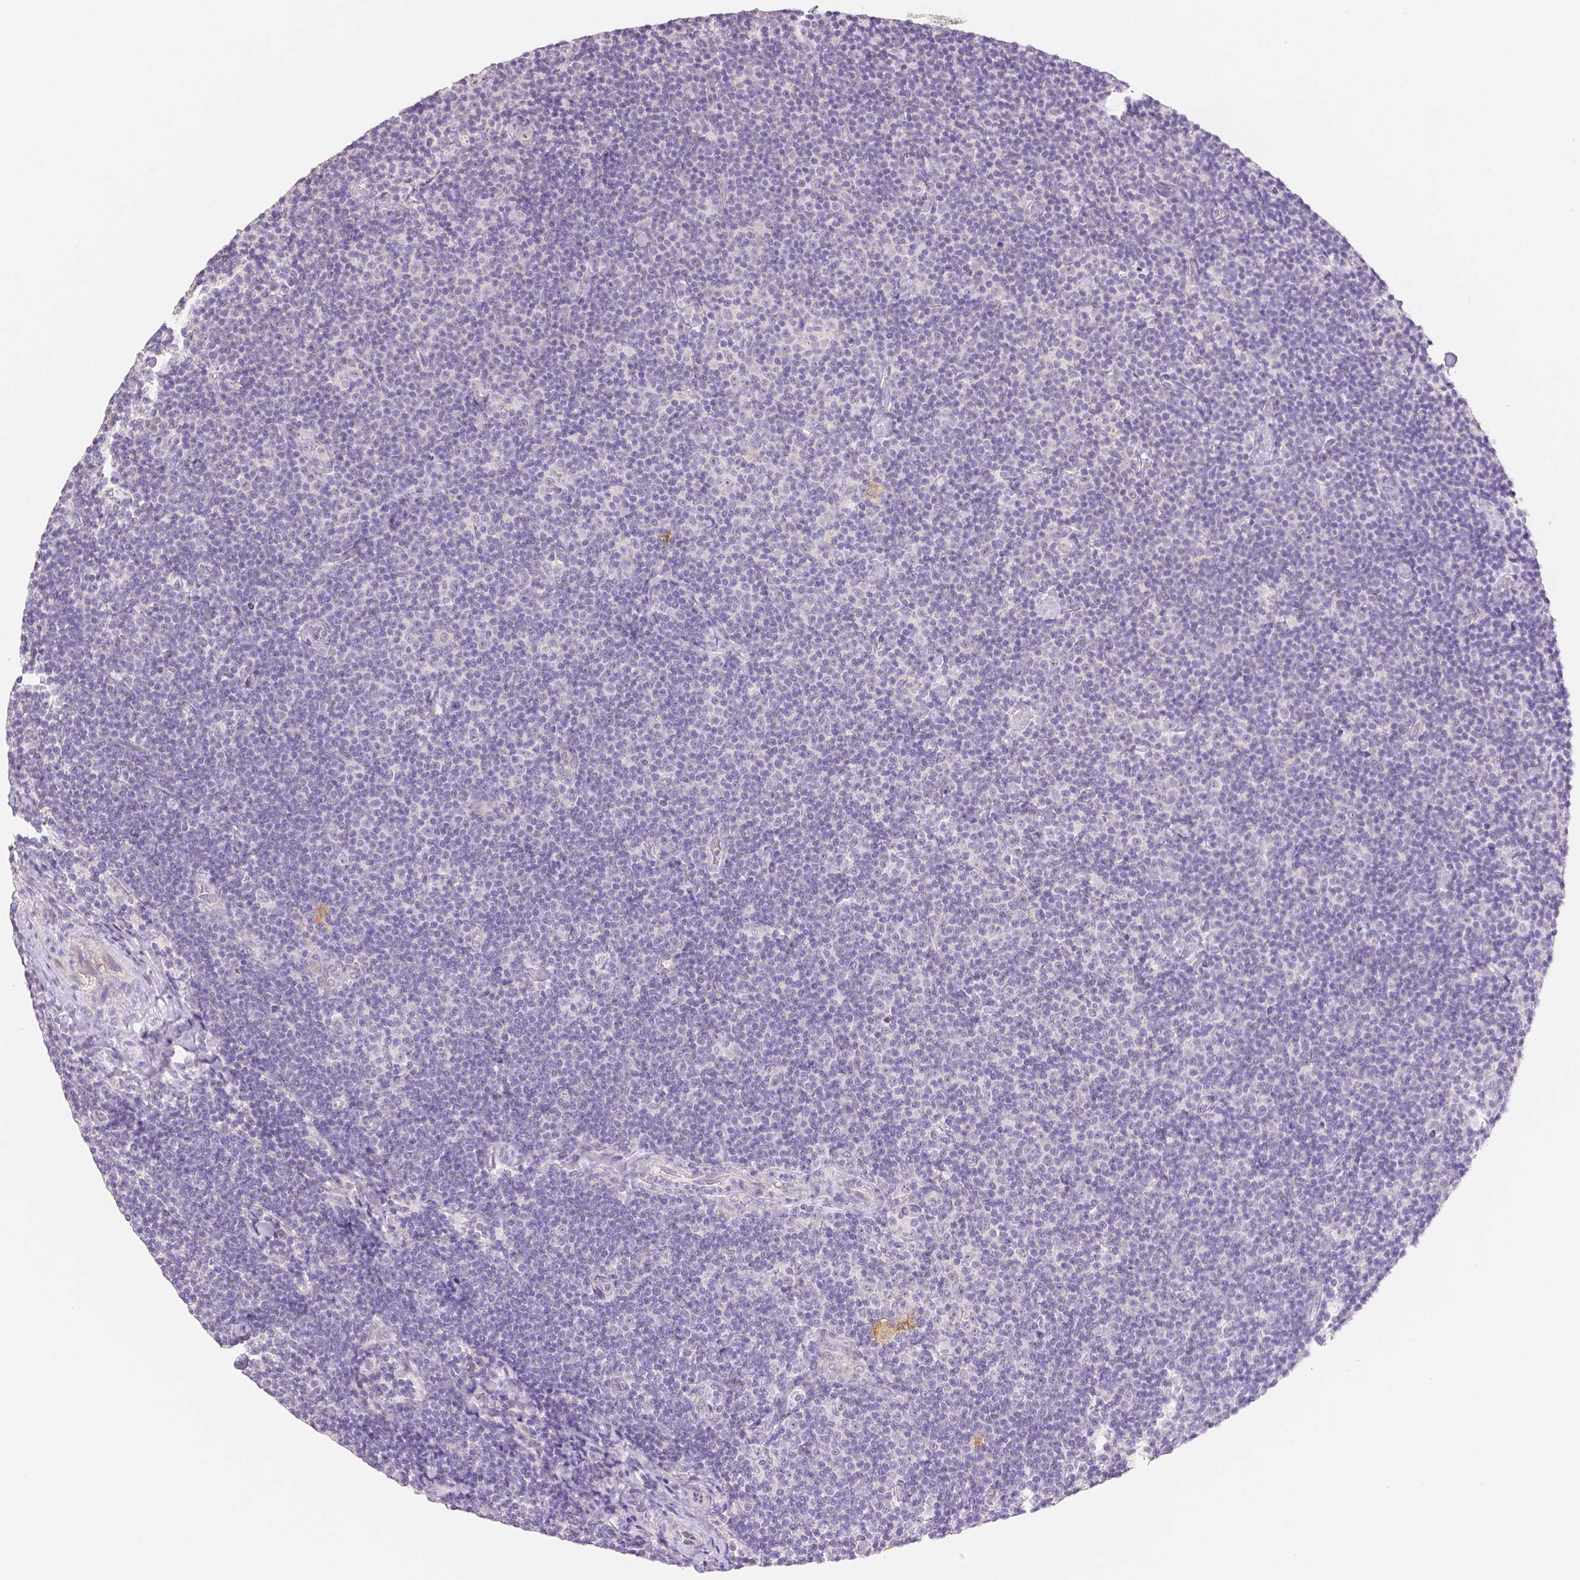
{"staining": {"intensity": "negative", "quantity": "none", "location": "none"}, "tissue": "lymphoma", "cell_type": "Tumor cells", "image_type": "cancer", "snomed": [{"axis": "morphology", "description": "Malignant lymphoma, non-Hodgkin's type, Low grade"}, {"axis": "topography", "description": "Lymph node"}], "caption": "This is an immunohistochemistry (IHC) image of human malignant lymphoma, non-Hodgkin's type (low-grade). There is no positivity in tumor cells.", "gene": "OCLN", "patient": {"sex": "male", "age": 81}}